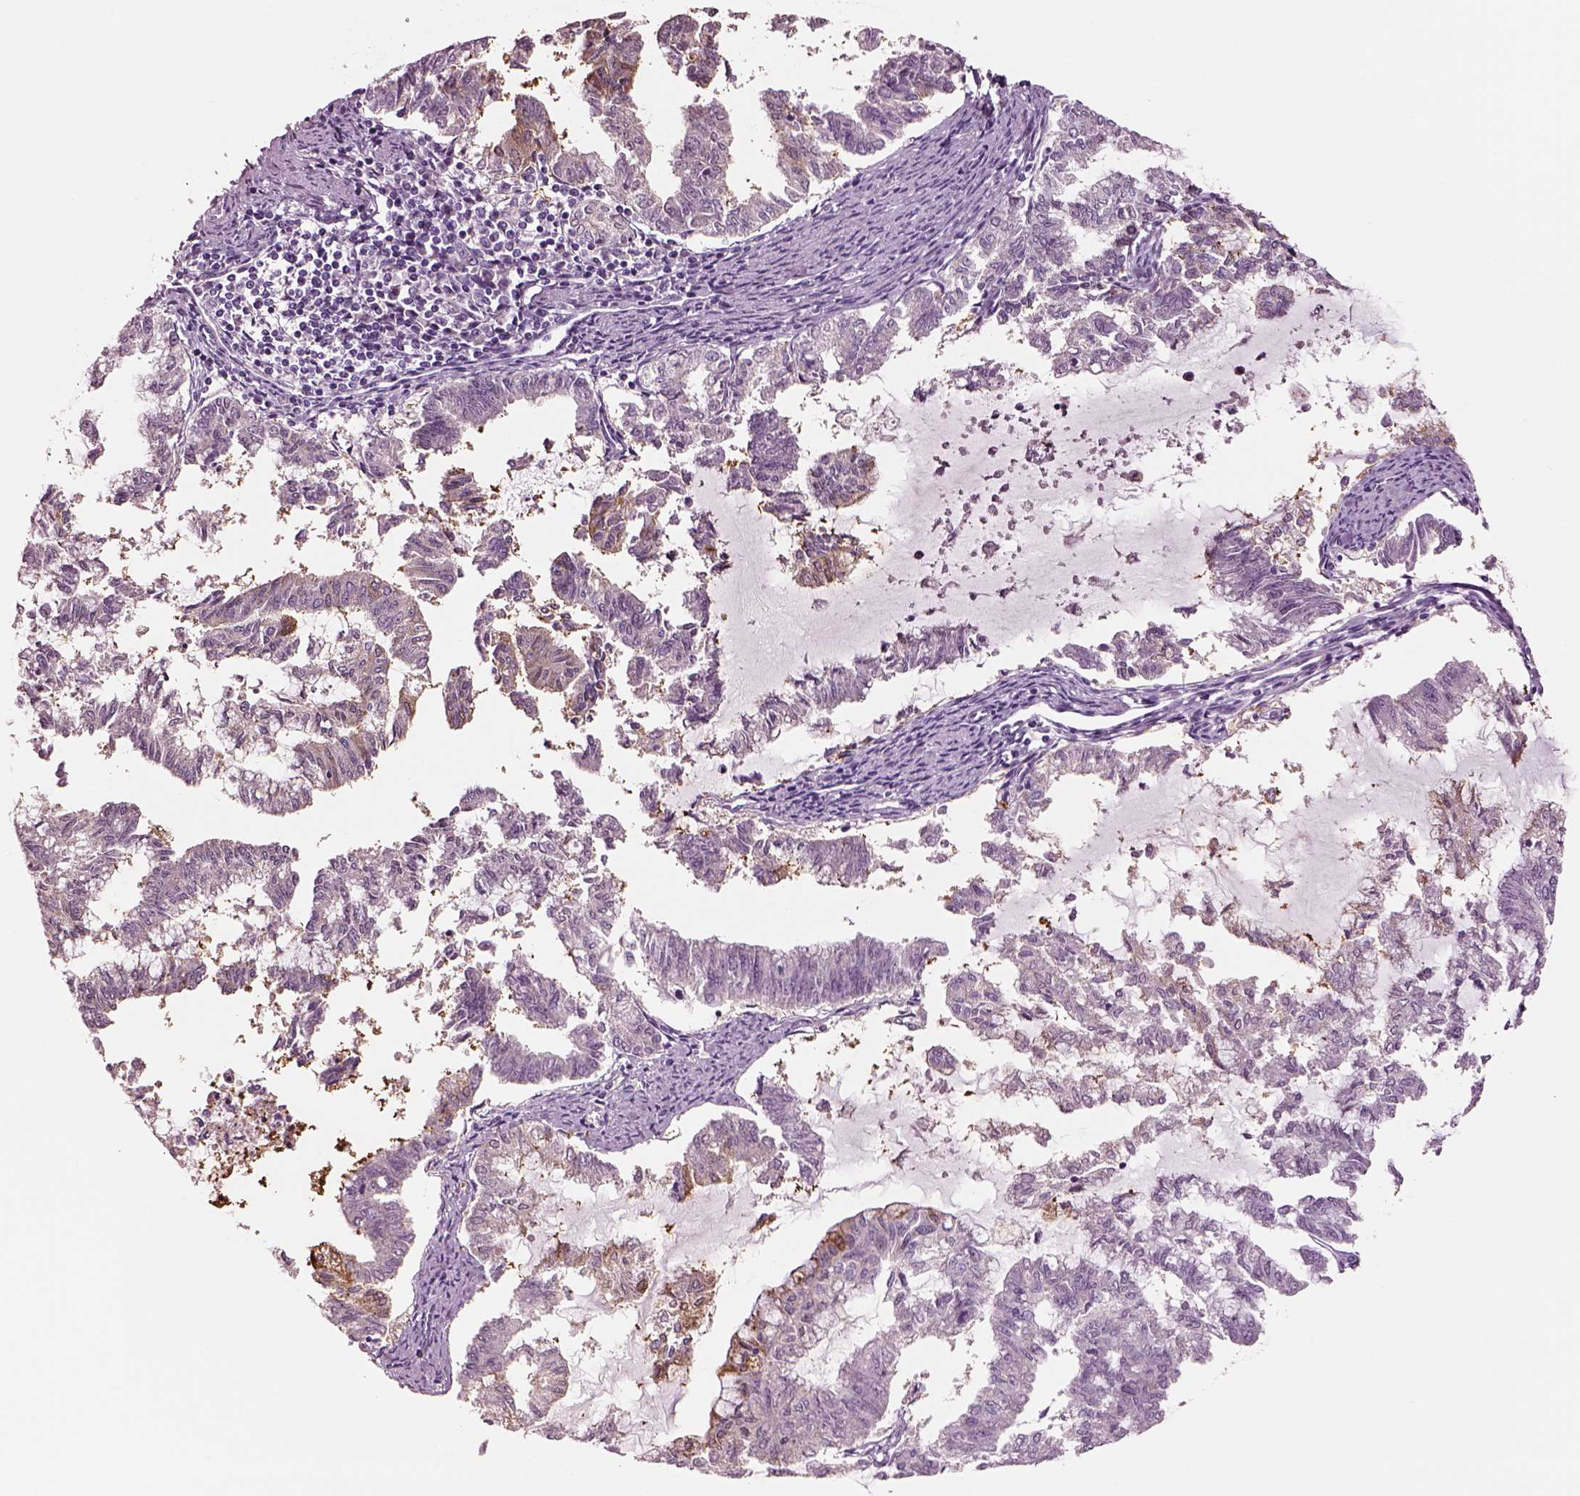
{"staining": {"intensity": "negative", "quantity": "none", "location": "none"}, "tissue": "endometrial cancer", "cell_type": "Tumor cells", "image_type": "cancer", "snomed": [{"axis": "morphology", "description": "Adenocarcinoma, NOS"}, {"axis": "topography", "description": "Endometrium"}], "caption": "Adenocarcinoma (endometrial) was stained to show a protein in brown. There is no significant staining in tumor cells.", "gene": "SCML2", "patient": {"sex": "female", "age": 79}}